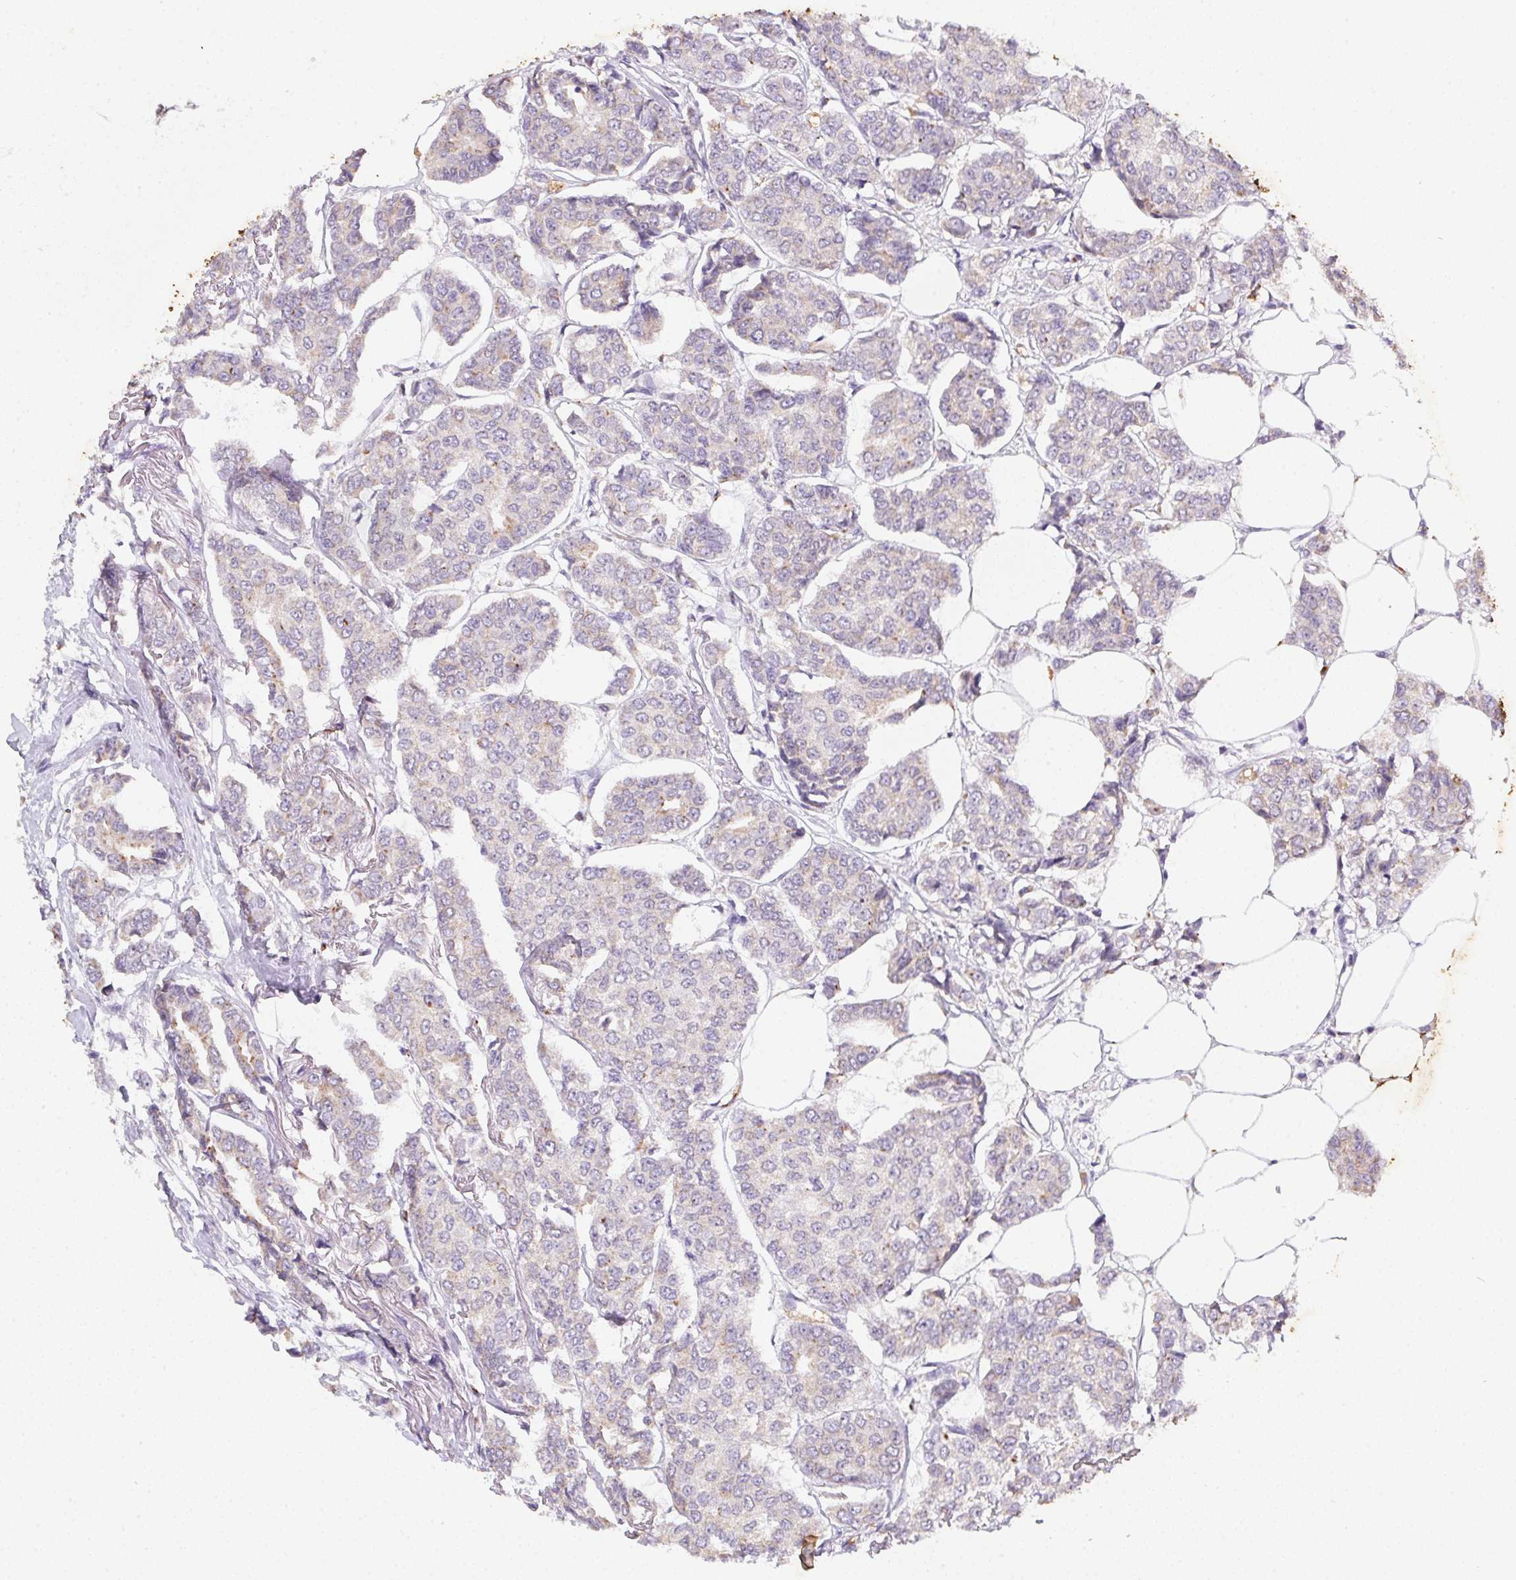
{"staining": {"intensity": "weak", "quantity": "<25%", "location": "cytoplasmic/membranous"}, "tissue": "breast cancer", "cell_type": "Tumor cells", "image_type": "cancer", "snomed": [{"axis": "morphology", "description": "Duct carcinoma"}, {"axis": "topography", "description": "Breast"}], "caption": "A histopathology image of human breast cancer (invasive ductal carcinoma) is negative for staining in tumor cells.", "gene": "DCD", "patient": {"sex": "female", "age": 94}}